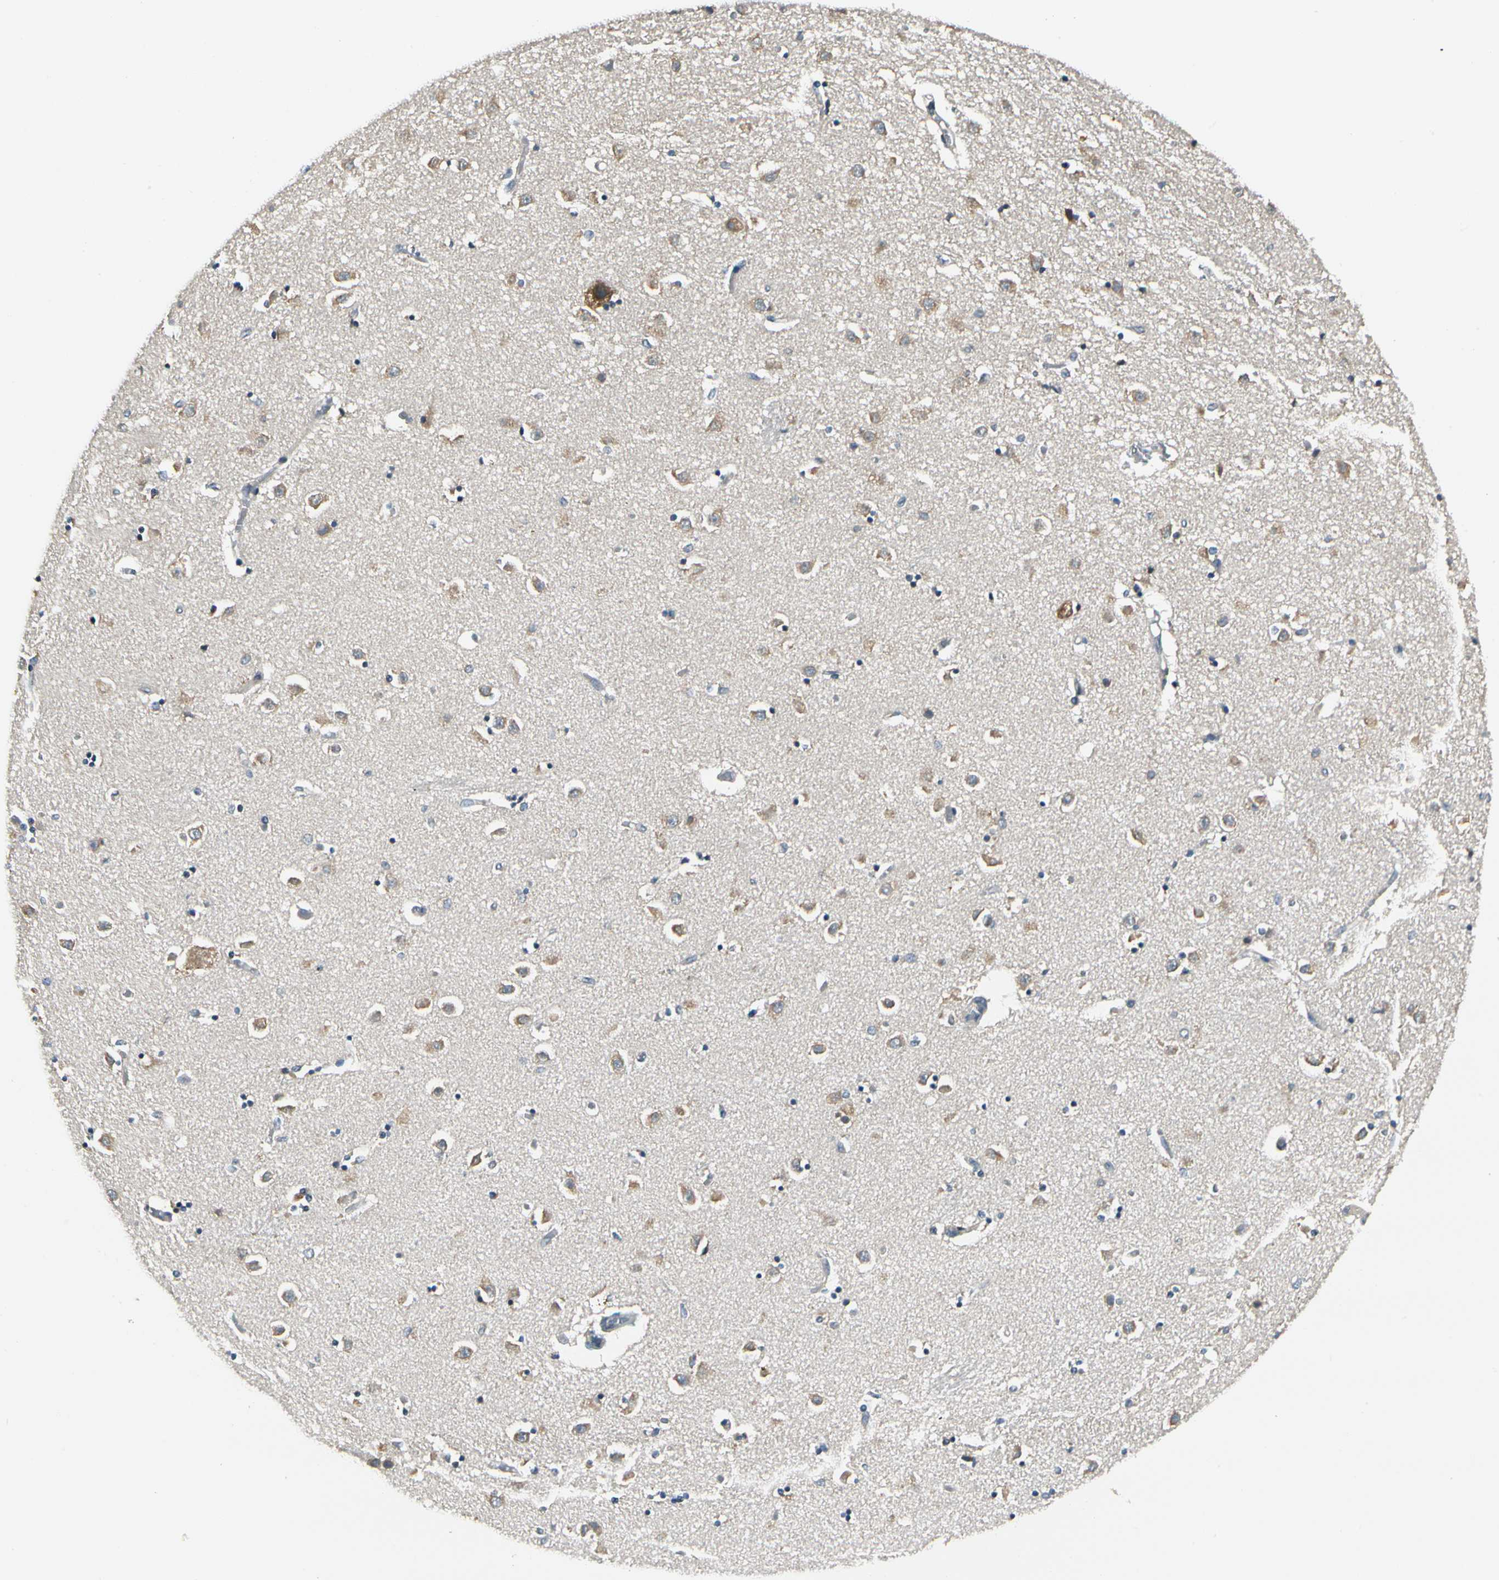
{"staining": {"intensity": "negative", "quantity": "none", "location": "none"}, "tissue": "caudate", "cell_type": "Glial cells", "image_type": "normal", "snomed": [{"axis": "morphology", "description": "Normal tissue, NOS"}, {"axis": "topography", "description": "Lateral ventricle wall"}], "caption": "The histopathology image reveals no staining of glial cells in benign caudate.", "gene": "BNIP1", "patient": {"sex": "female", "age": 54}}